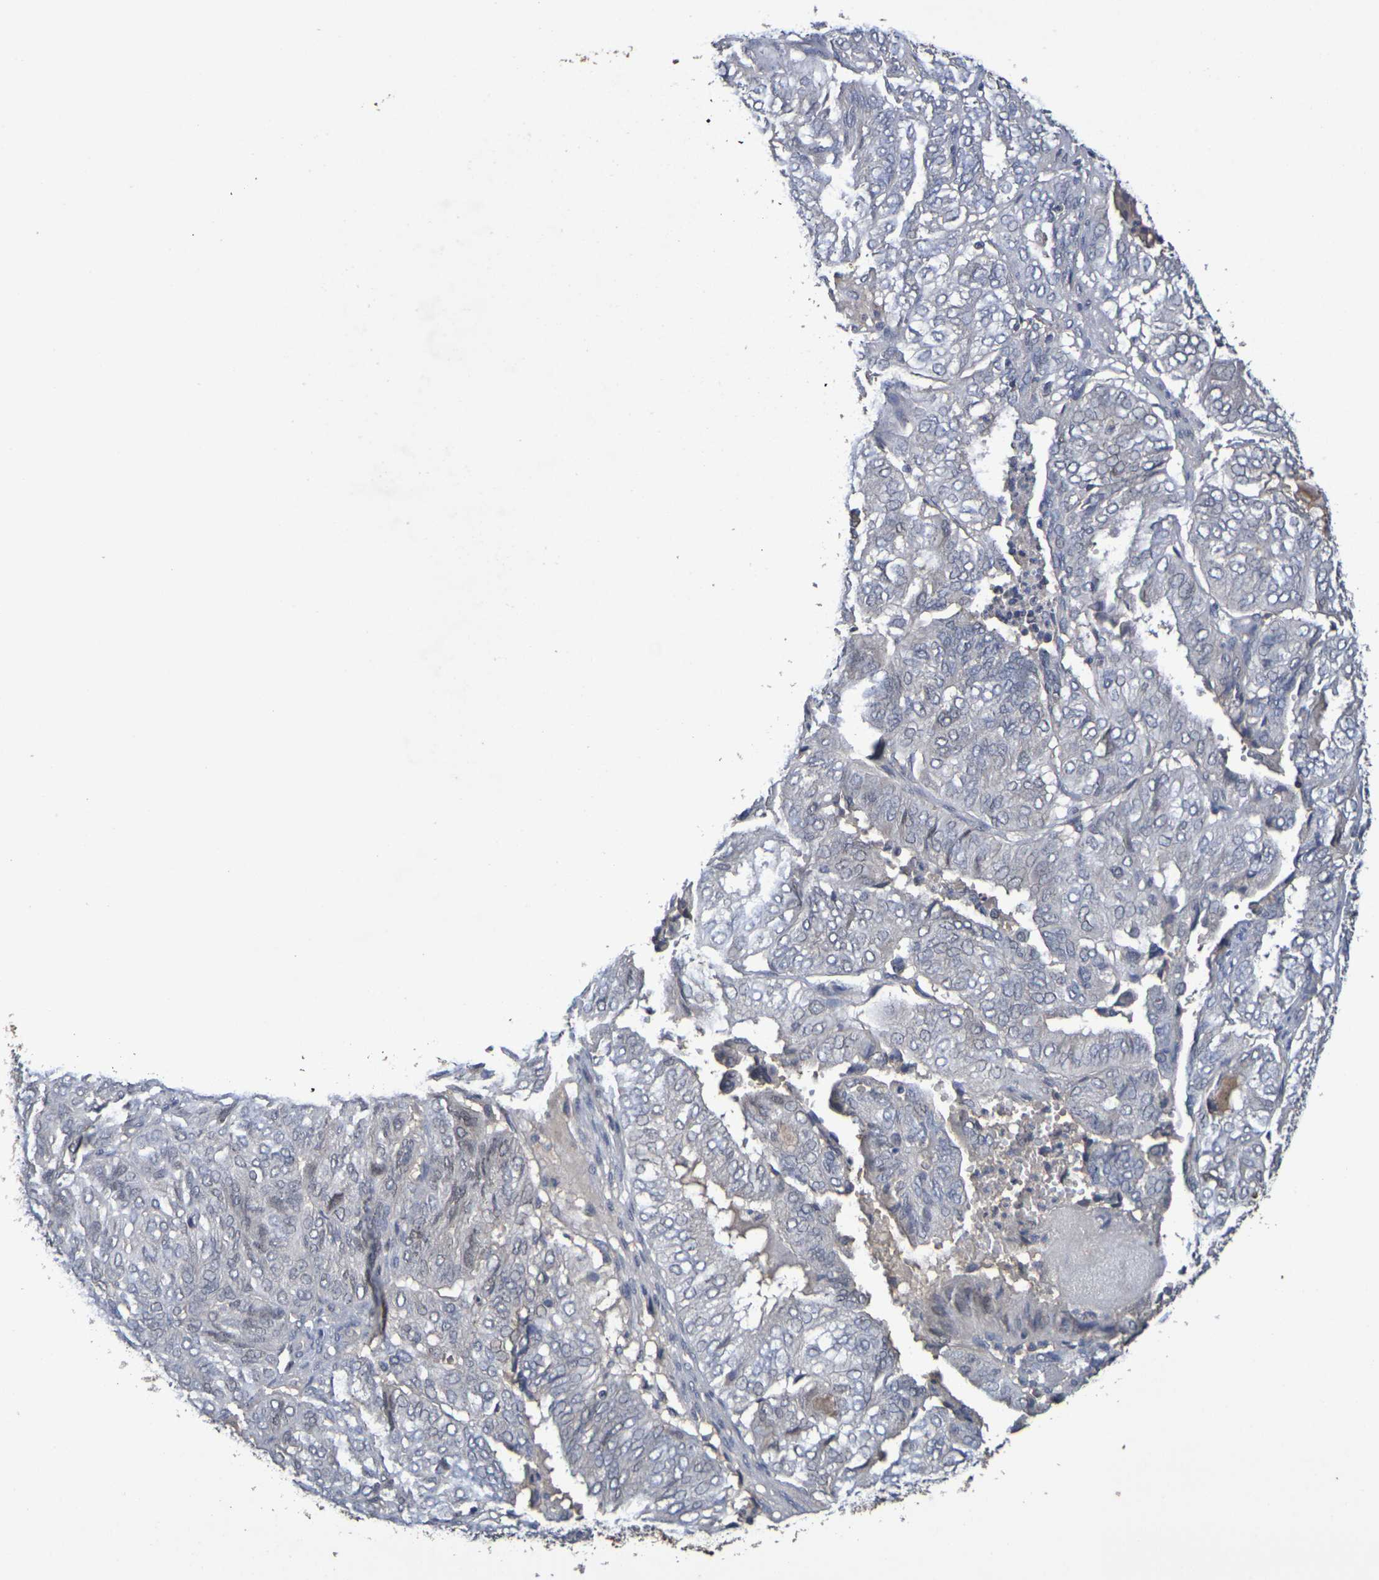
{"staining": {"intensity": "weak", "quantity": "<25%", "location": "nuclear"}, "tissue": "endometrial cancer", "cell_type": "Tumor cells", "image_type": "cancer", "snomed": [{"axis": "morphology", "description": "Adenocarcinoma, NOS"}, {"axis": "topography", "description": "Uterus"}], "caption": "IHC photomicrograph of human endometrial adenocarcinoma stained for a protein (brown), which demonstrates no staining in tumor cells.", "gene": "TERF2", "patient": {"sex": "female", "age": 60}}